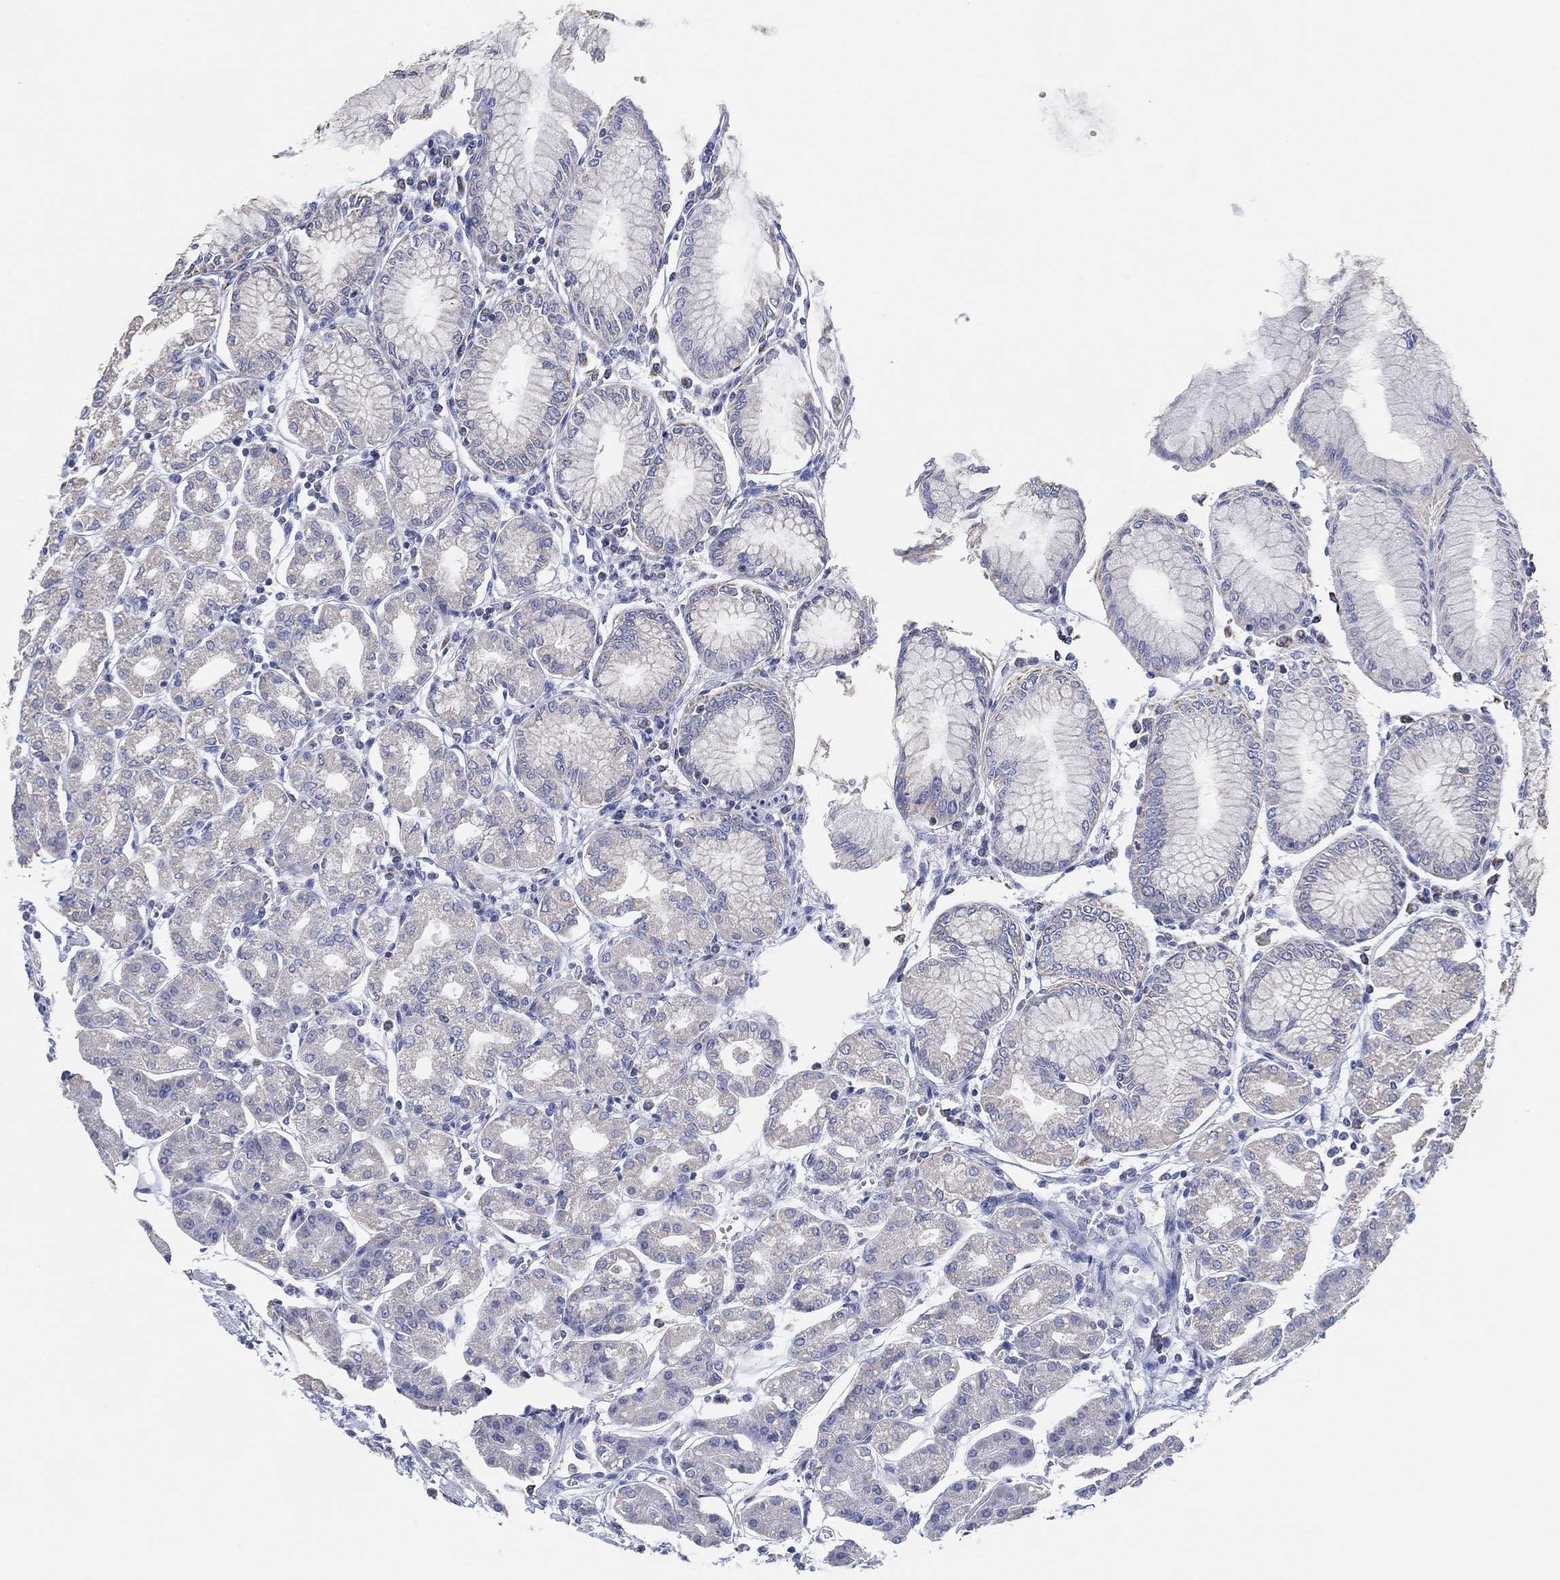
{"staining": {"intensity": "negative", "quantity": "none", "location": "none"}, "tissue": "stomach", "cell_type": "Glandular cells", "image_type": "normal", "snomed": [{"axis": "morphology", "description": "Normal tissue, NOS"}, {"axis": "topography", "description": "Skeletal muscle"}, {"axis": "topography", "description": "Stomach"}], "caption": "This image is of benign stomach stained with immunohistochemistry (IHC) to label a protein in brown with the nuclei are counter-stained blue. There is no staining in glandular cells.", "gene": "CFTR", "patient": {"sex": "female", "age": 57}}